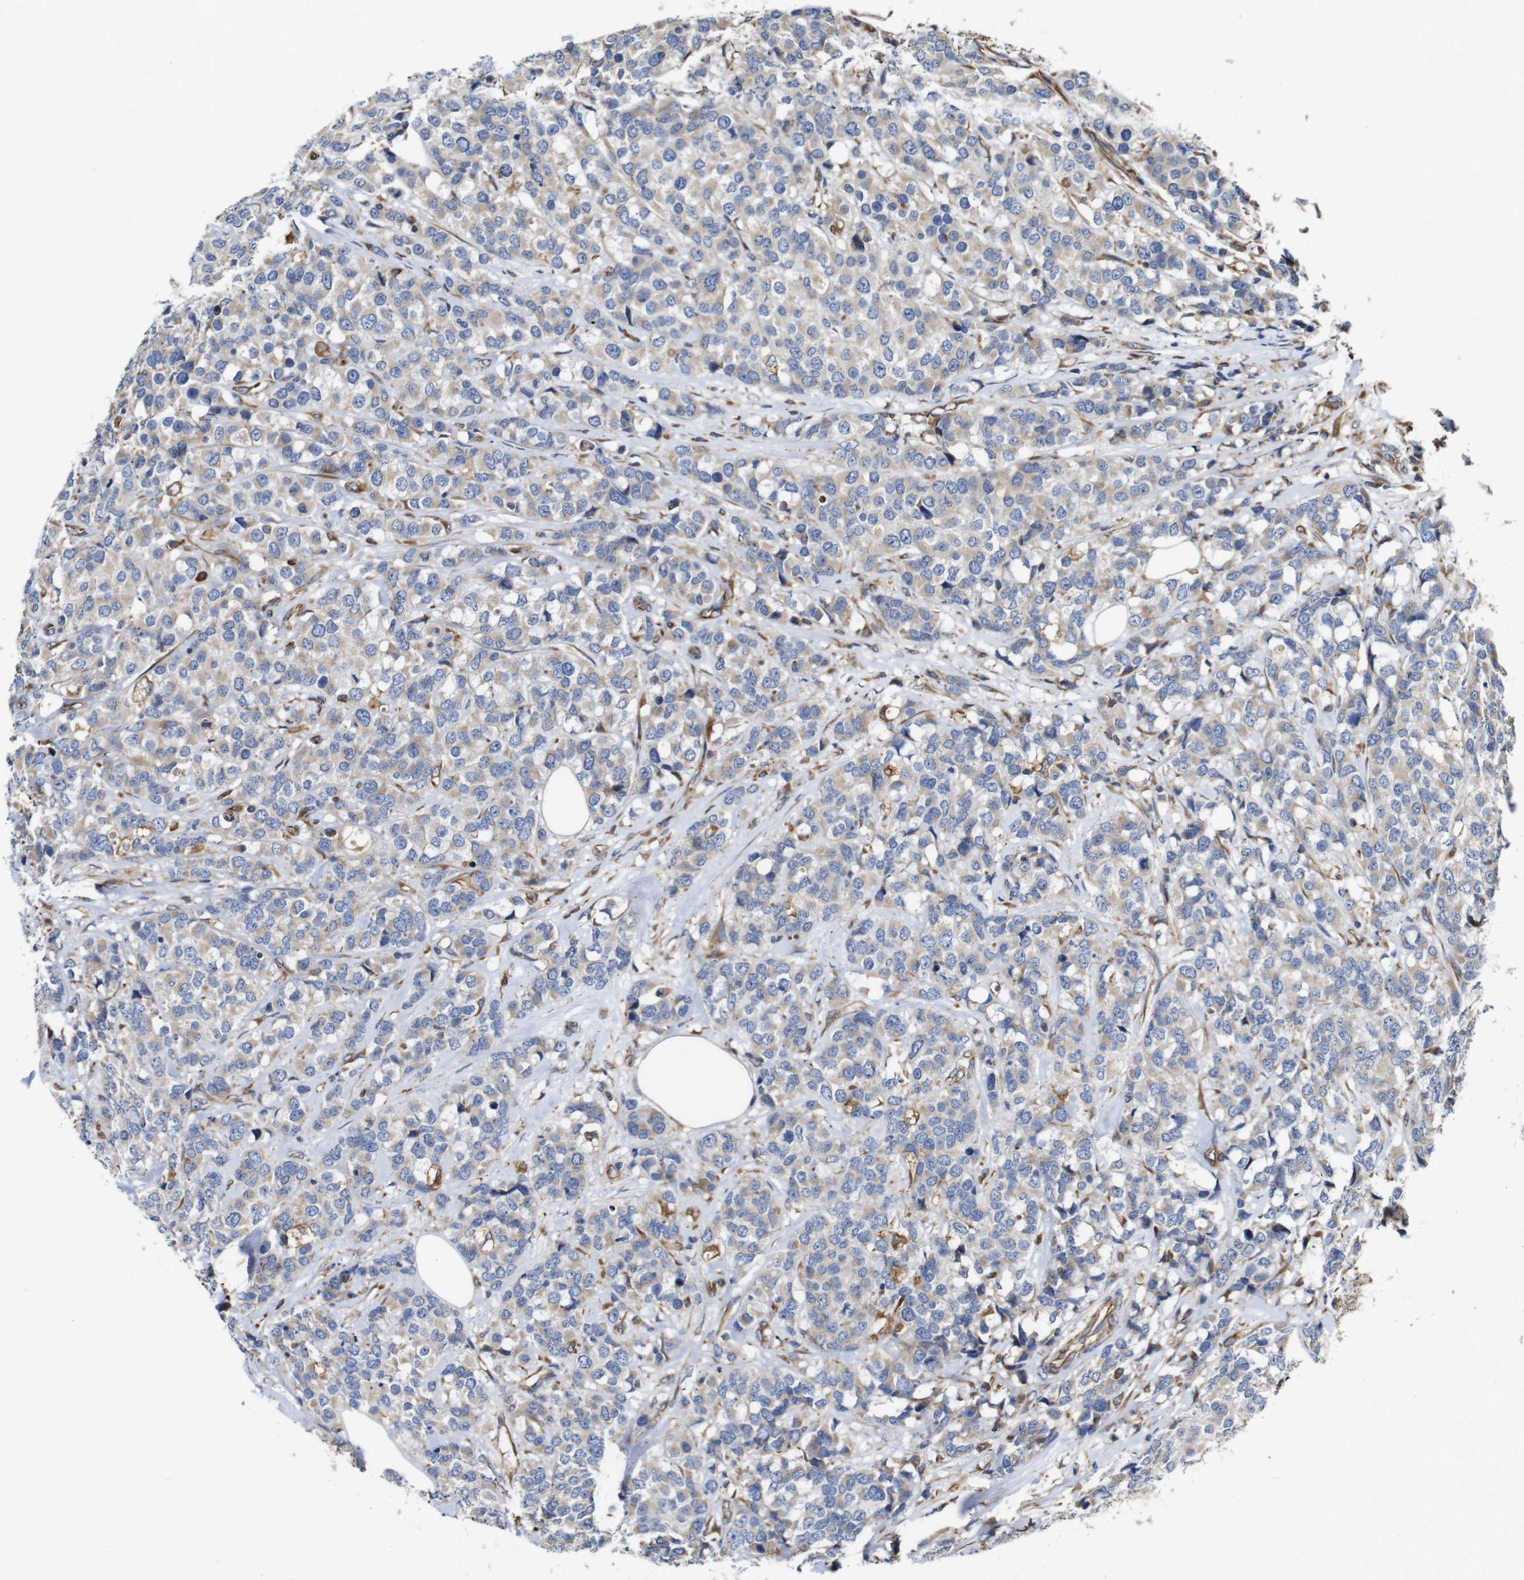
{"staining": {"intensity": "weak", "quantity": "<25%", "location": "cytoplasmic/membranous"}, "tissue": "breast cancer", "cell_type": "Tumor cells", "image_type": "cancer", "snomed": [{"axis": "morphology", "description": "Lobular carcinoma"}, {"axis": "topography", "description": "Breast"}], "caption": "Image shows no significant protein positivity in tumor cells of breast cancer (lobular carcinoma). Nuclei are stained in blue.", "gene": "POMK", "patient": {"sex": "female", "age": 59}}